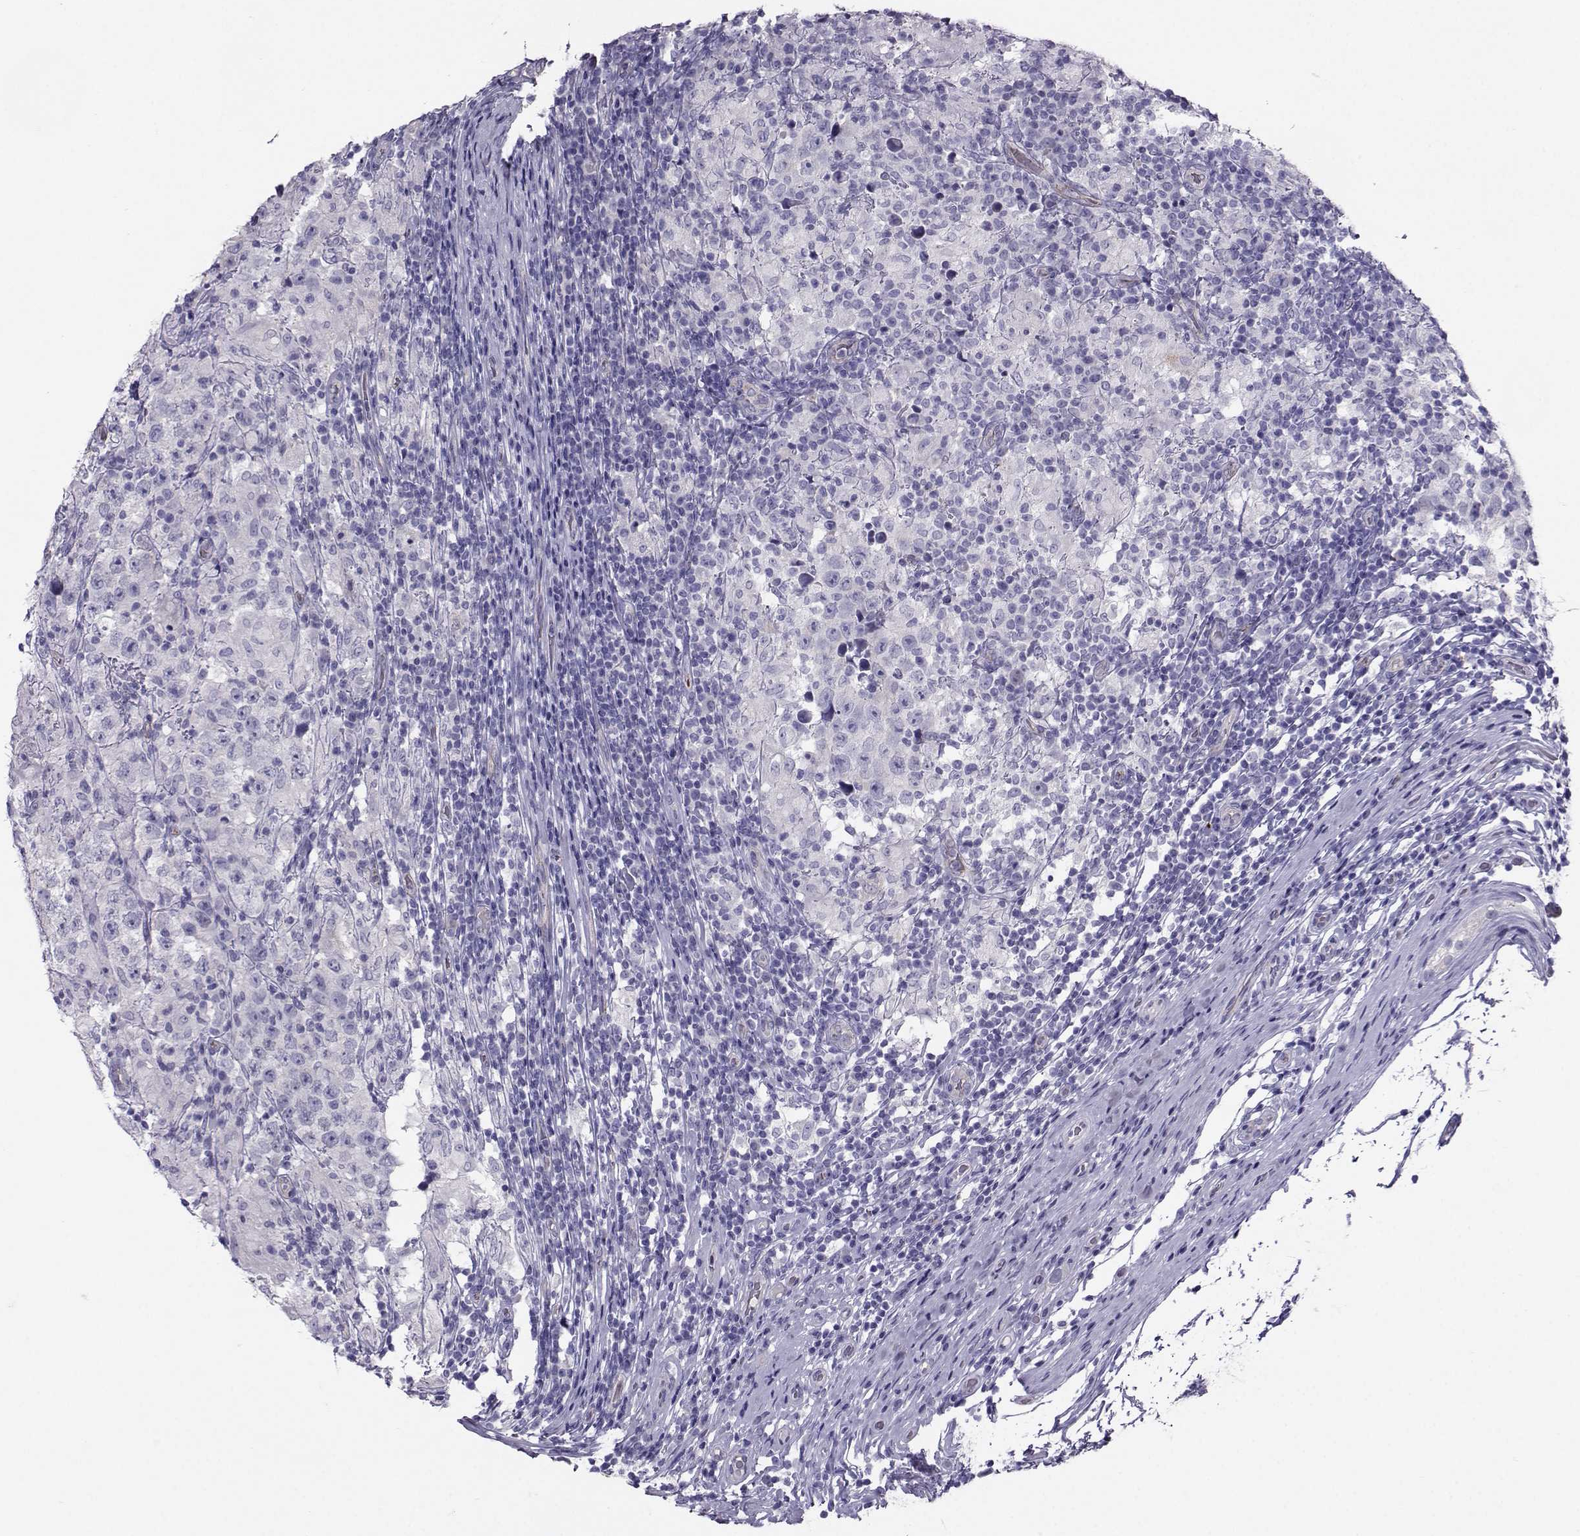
{"staining": {"intensity": "negative", "quantity": "none", "location": "none"}, "tissue": "testis cancer", "cell_type": "Tumor cells", "image_type": "cancer", "snomed": [{"axis": "morphology", "description": "Seminoma, NOS"}, {"axis": "morphology", "description": "Carcinoma, Embryonal, NOS"}, {"axis": "topography", "description": "Testis"}], "caption": "This is a histopathology image of IHC staining of testis cancer, which shows no expression in tumor cells. The staining is performed using DAB (3,3'-diaminobenzidine) brown chromogen with nuclei counter-stained in using hematoxylin.", "gene": "CLUL1", "patient": {"sex": "male", "age": 41}}